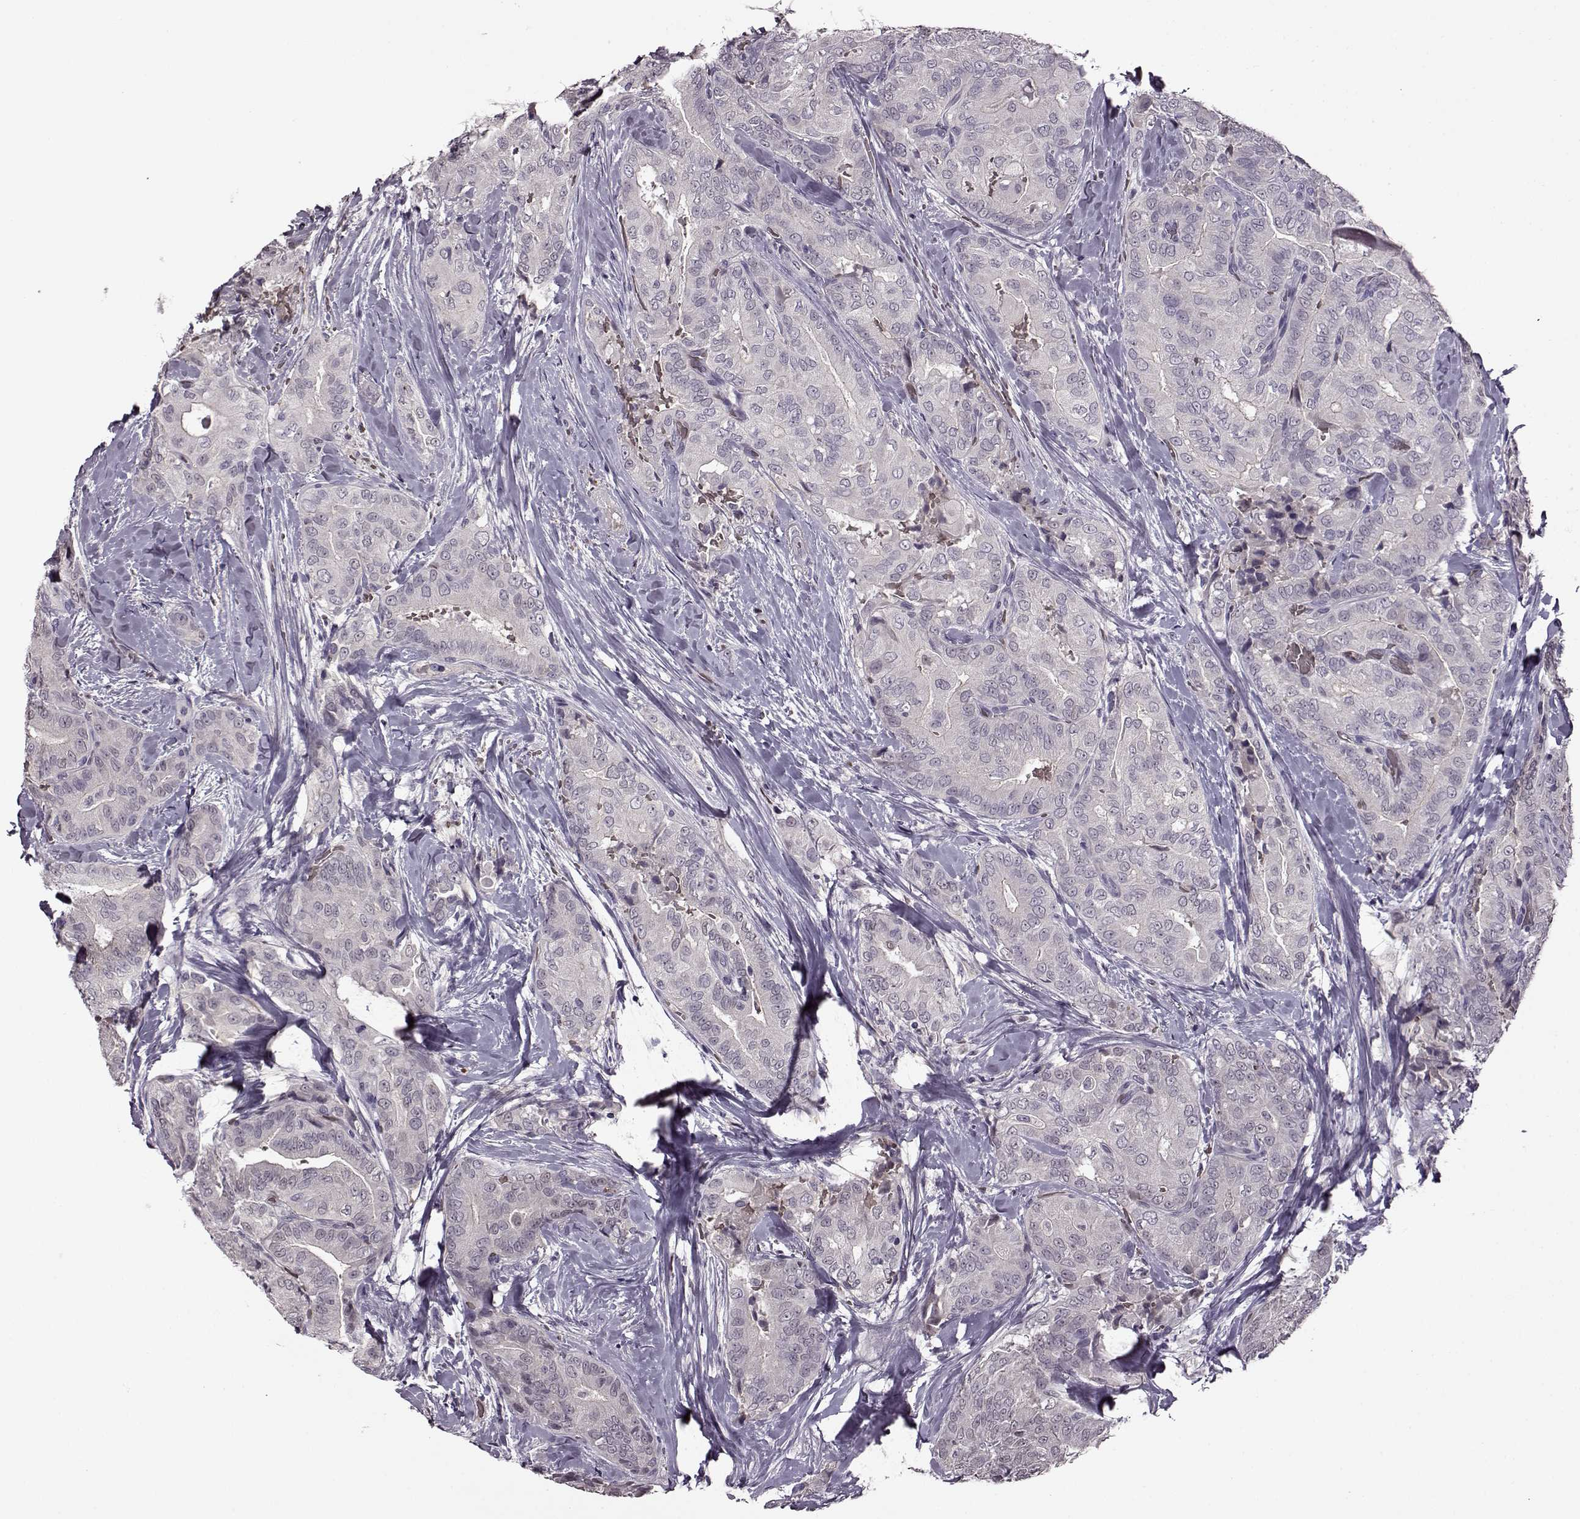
{"staining": {"intensity": "negative", "quantity": "none", "location": "none"}, "tissue": "thyroid cancer", "cell_type": "Tumor cells", "image_type": "cancer", "snomed": [{"axis": "morphology", "description": "Papillary adenocarcinoma, NOS"}, {"axis": "topography", "description": "Thyroid gland"}], "caption": "A photomicrograph of human thyroid cancer is negative for staining in tumor cells.", "gene": "CNGA3", "patient": {"sex": "male", "age": 61}}